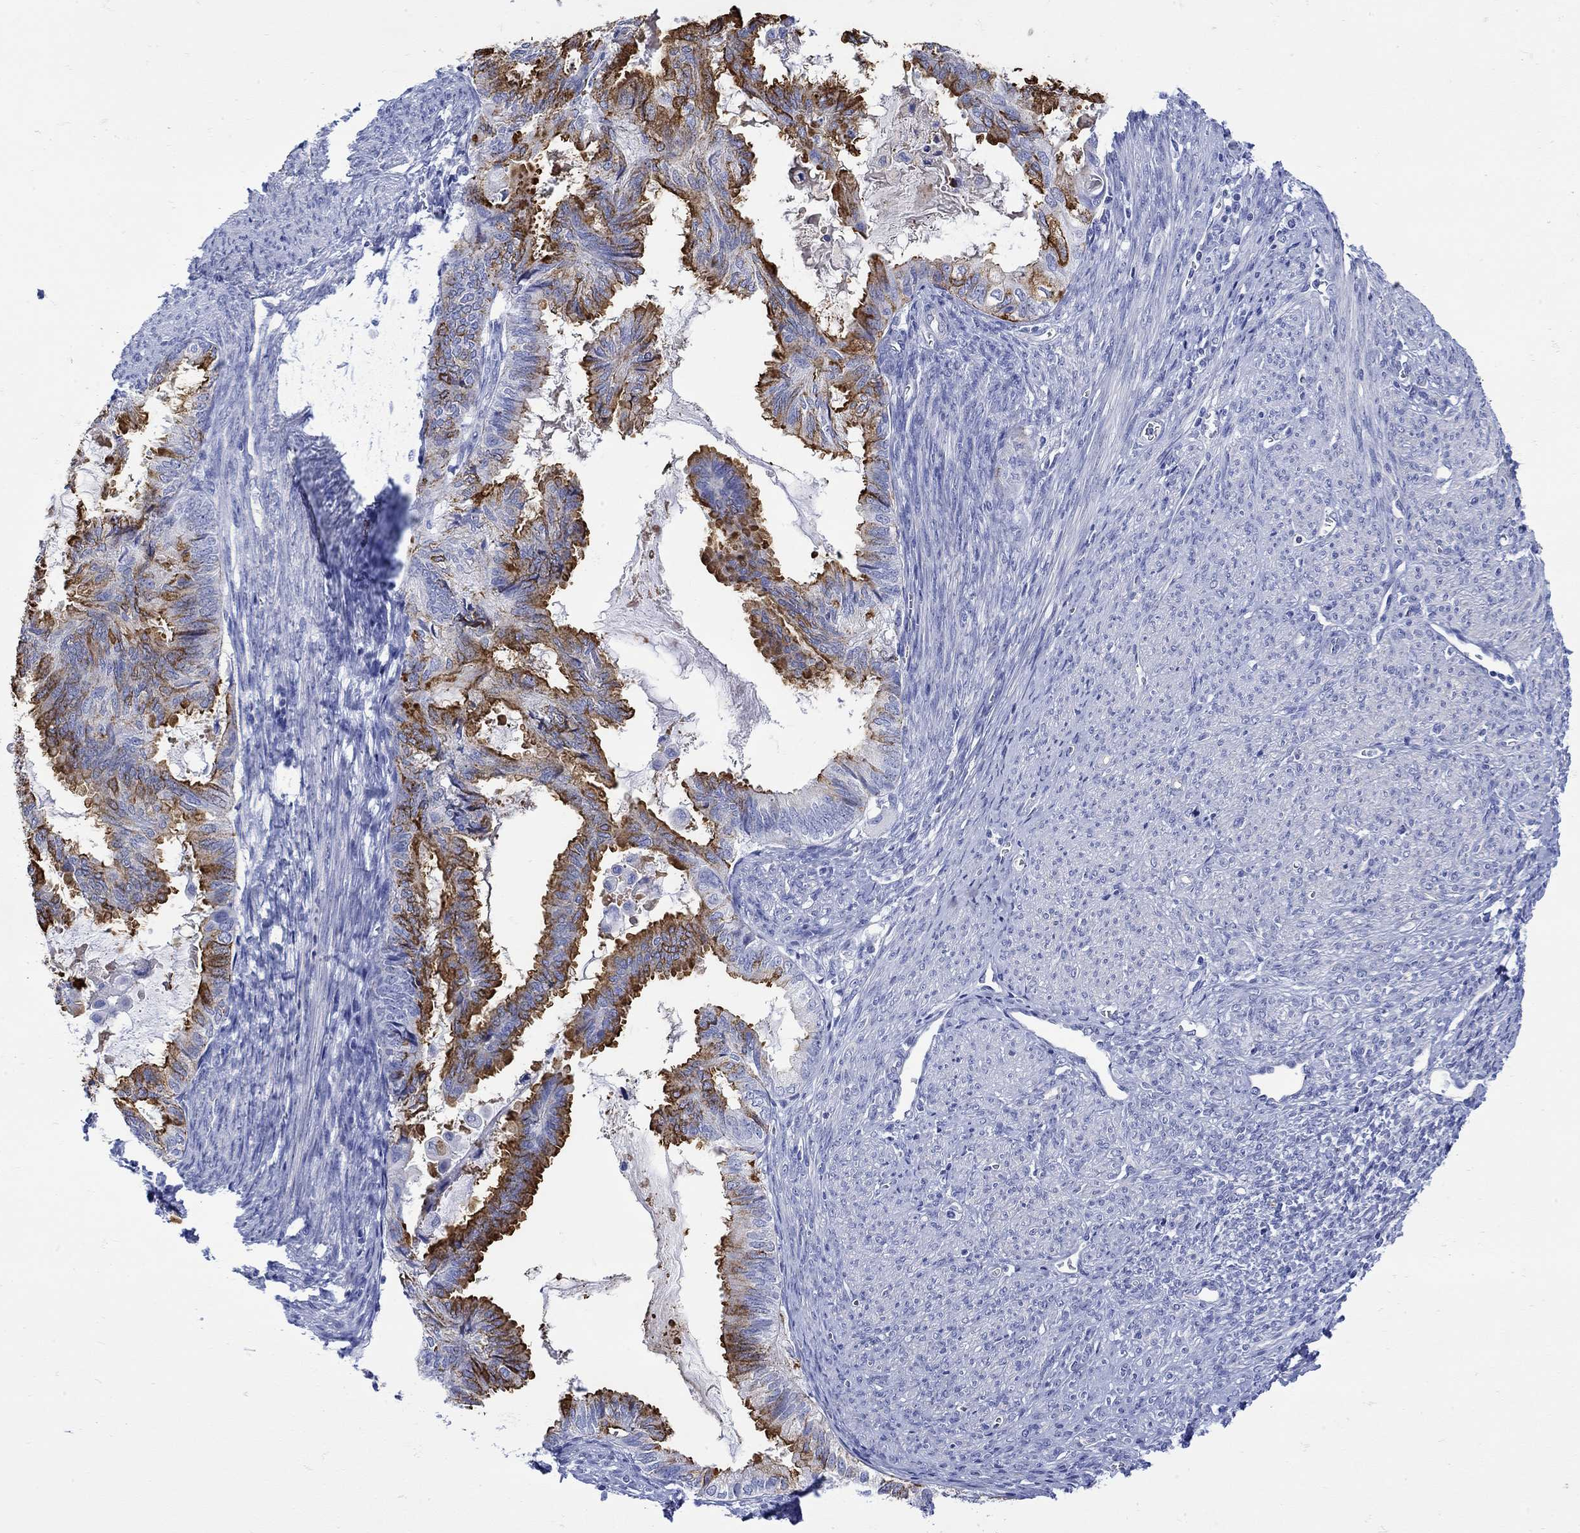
{"staining": {"intensity": "strong", "quantity": "25%-75%", "location": "cytoplasmic/membranous"}, "tissue": "endometrial cancer", "cell_type": "Tumor cells", "image_type": "cancer", "snomed": [{"axis": "morphology", "description": "Adenocarcinoma, NOS"}, {"axis": "topography", "description": "Endometrium"}], "caption": "High-magnification brightfield microscopy of endometrial adenocarcinoma stained with DAB (brown) and counterstained with hematoxylin (blue). tumor cells exhibit strong cytoplasmic/membranous staining is appreciated in approximately25%-75% of cells.", "gene": "ANKMY1", "patient": {"sex": "female", "age": 86}}